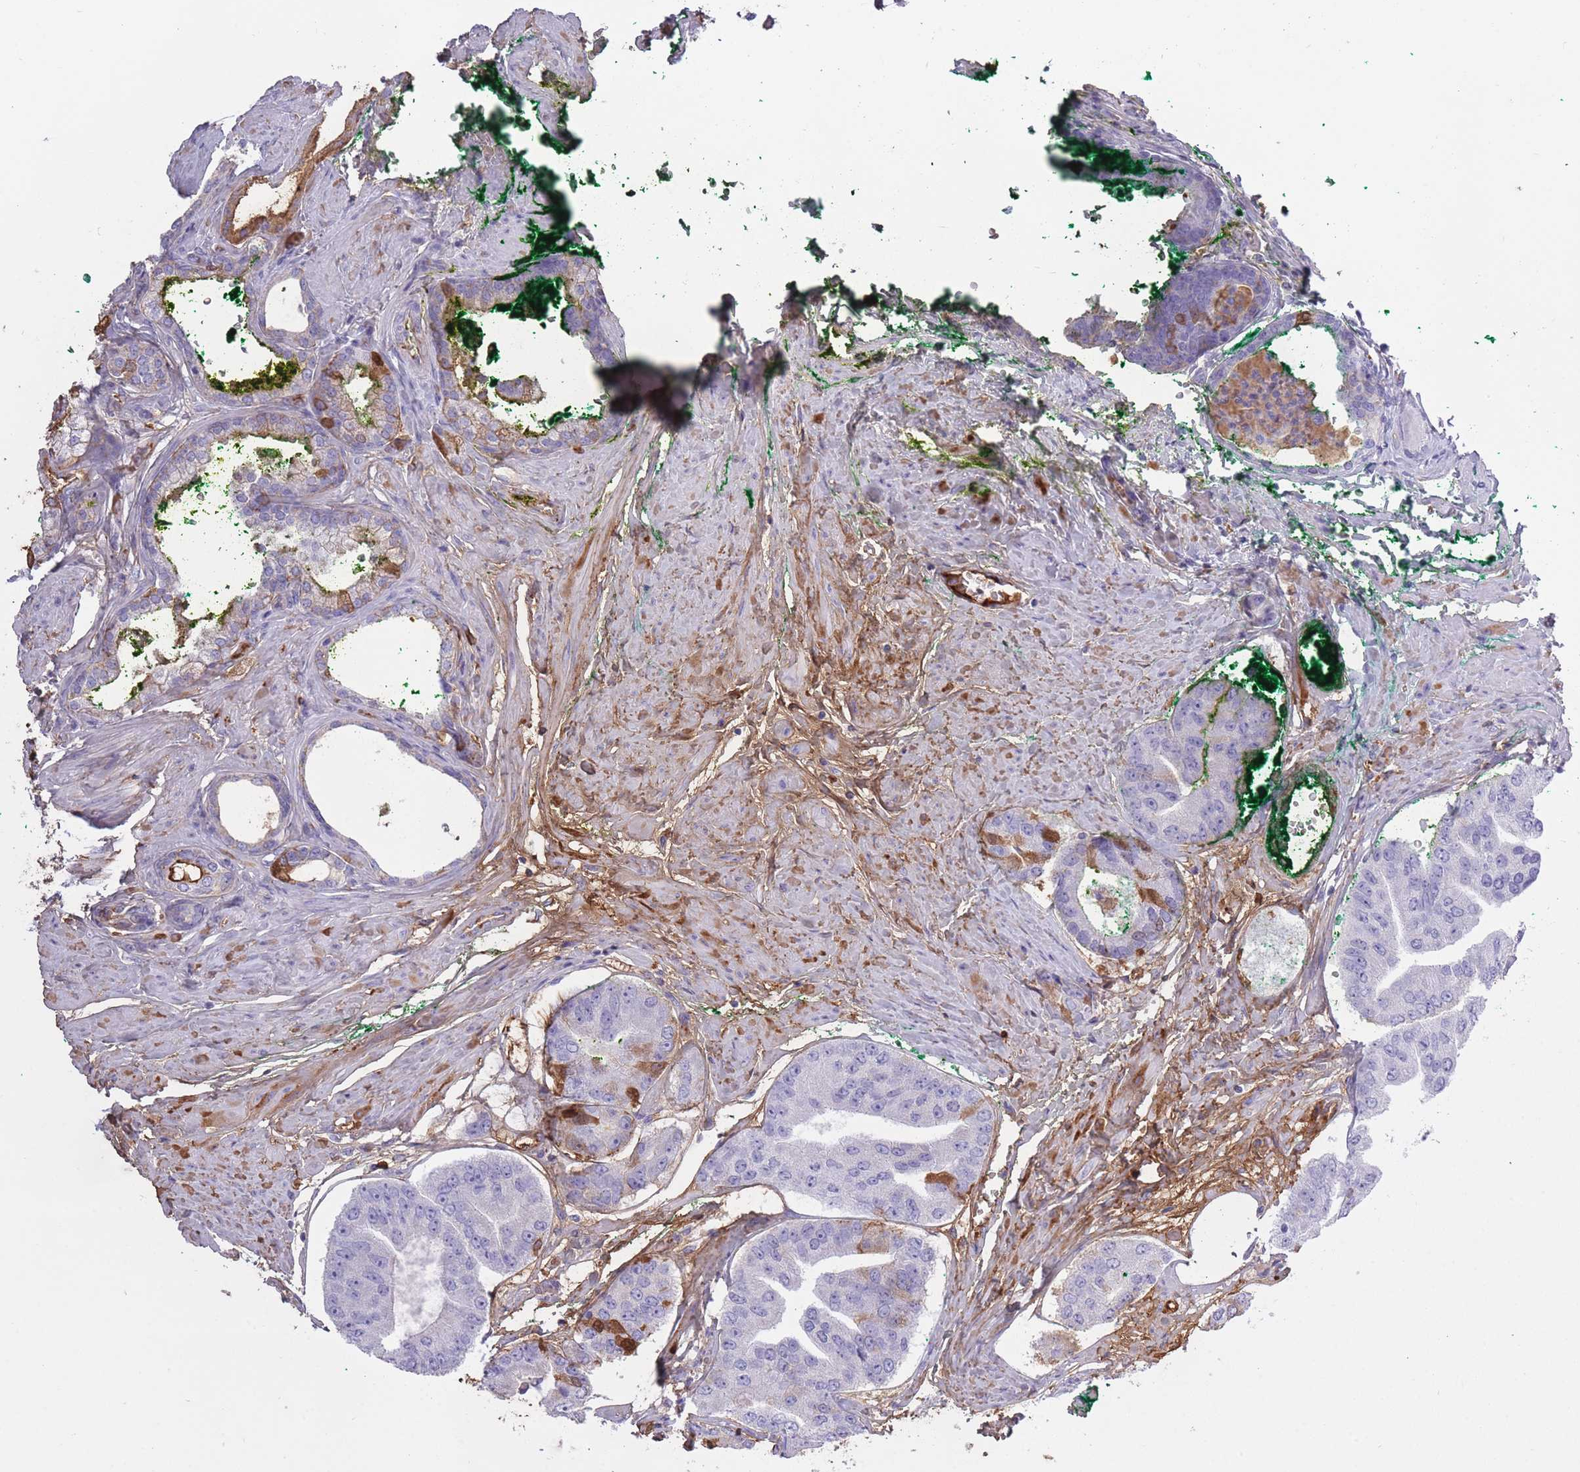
{"staining": {"intensity": "moderate", "quantity": "<25%", "location": "cytoplasmic/membranous,nuclear"}, "tissue": "prostate cancer", "cell_type": "Tumor cells", "image_type": "cancer", "snomed": [{"axis": "morphology", "description": "Adenocarcinoma, High grade"}, {"axis": "topography", "description": "Prostate"}], "caption": "Immunohistochemistry image of human high-grade adenocarcinoma (prostate) stained for a protein (brown), which displays low levels of moderate cytoplasmic/membranous and nuclear staining in approximately <25% of tumor cells.", "gene": "AP3S2", "patient": {"sex": "male", "age": 63}}